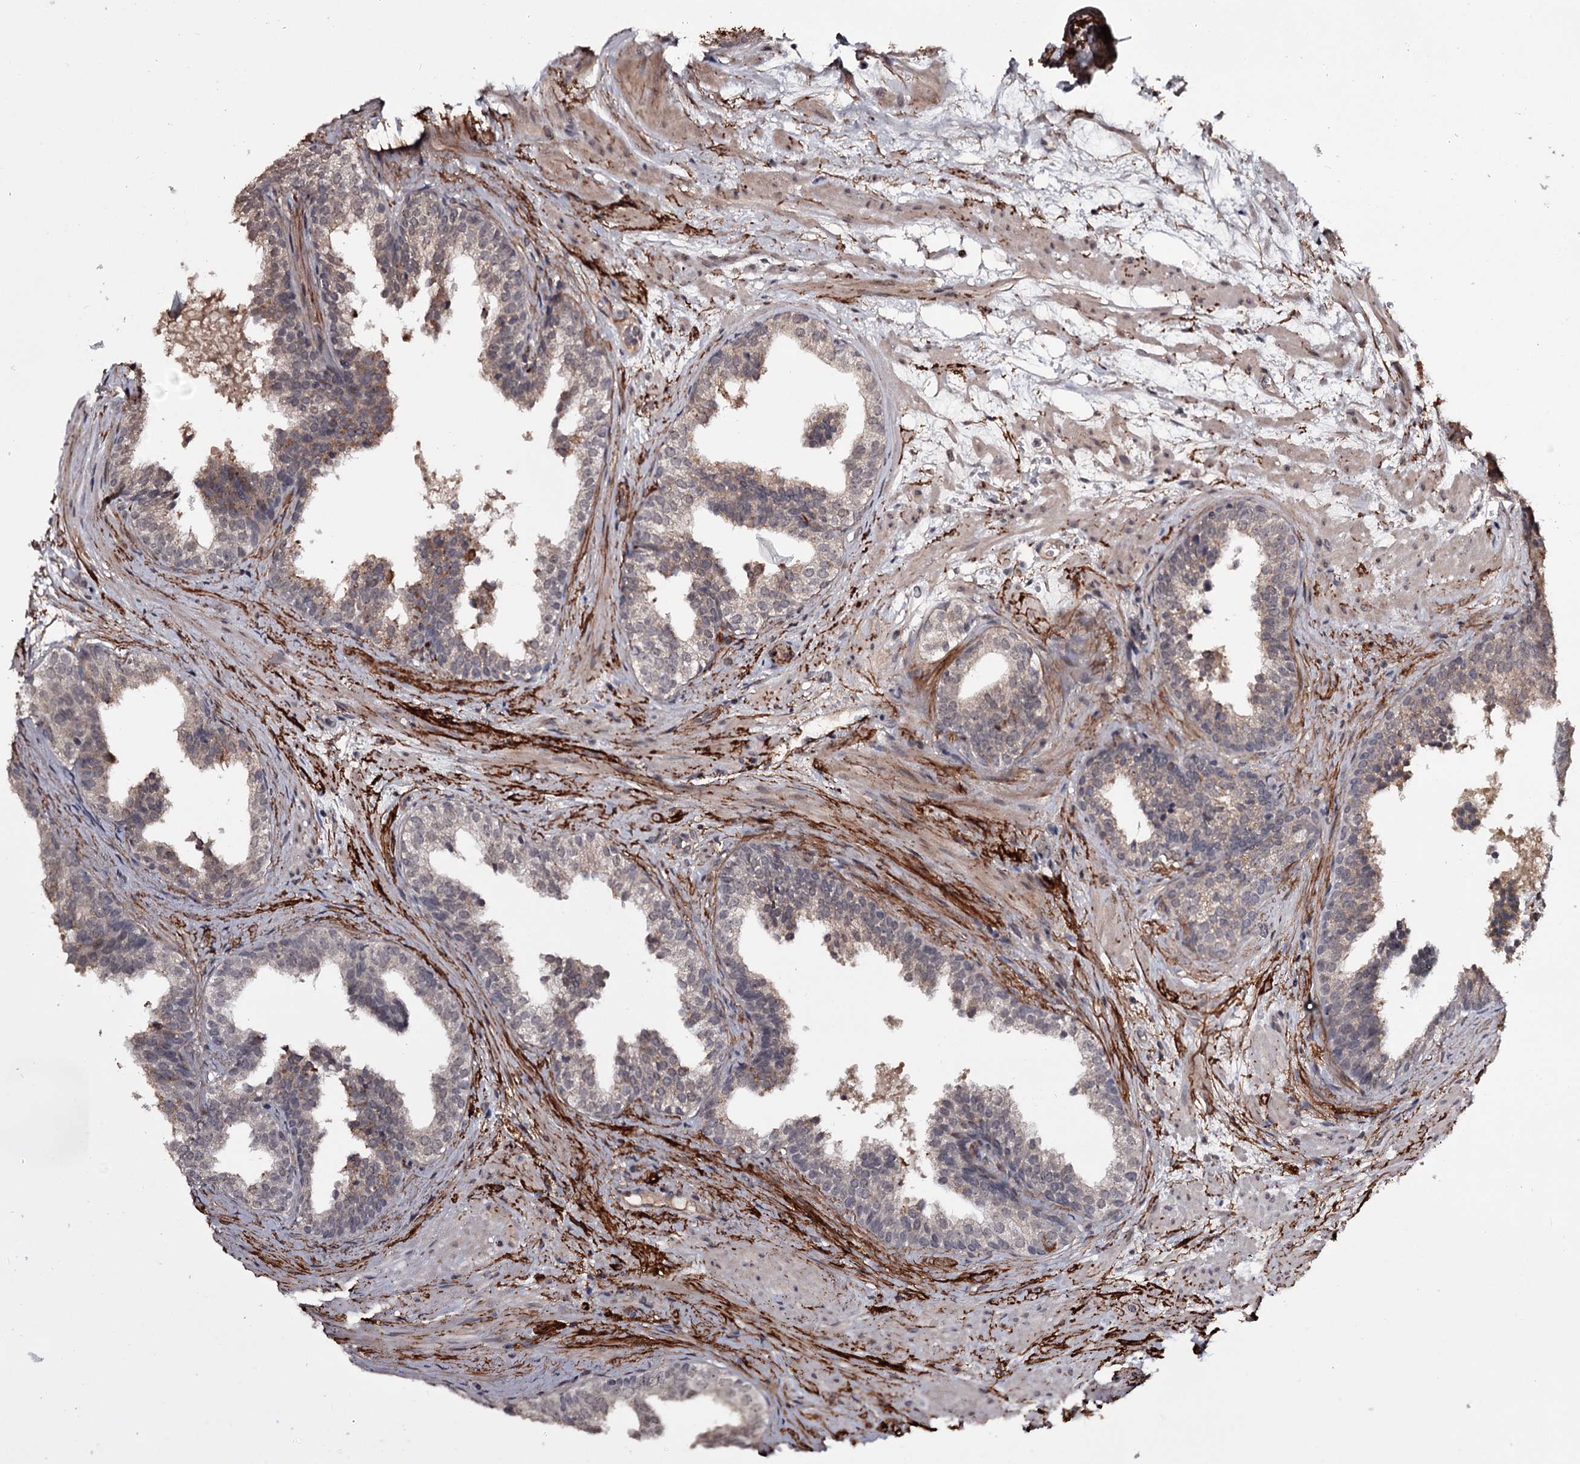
{"staining": {"intensity": "moderate", "quantity": "<25%", "location": "cytoplasmic/membranous"}, "tissue": "prostate cancer", "cell_type": "Tumor cells", "image_type": "cancer", "snomed": [{"axis": "morphology", "description": "Adenocarcinoma, High grade"}, {"axis": "topography", "description": "Prostate"}], "caption": "This is an image of immunohistochemistry staining of prostate cancer, which shows moderate positivity in the cytoplasmic/membranous of tumor cells.", "gene": "CWF19L2", "patient": {"sex": "male", "age": 59}}